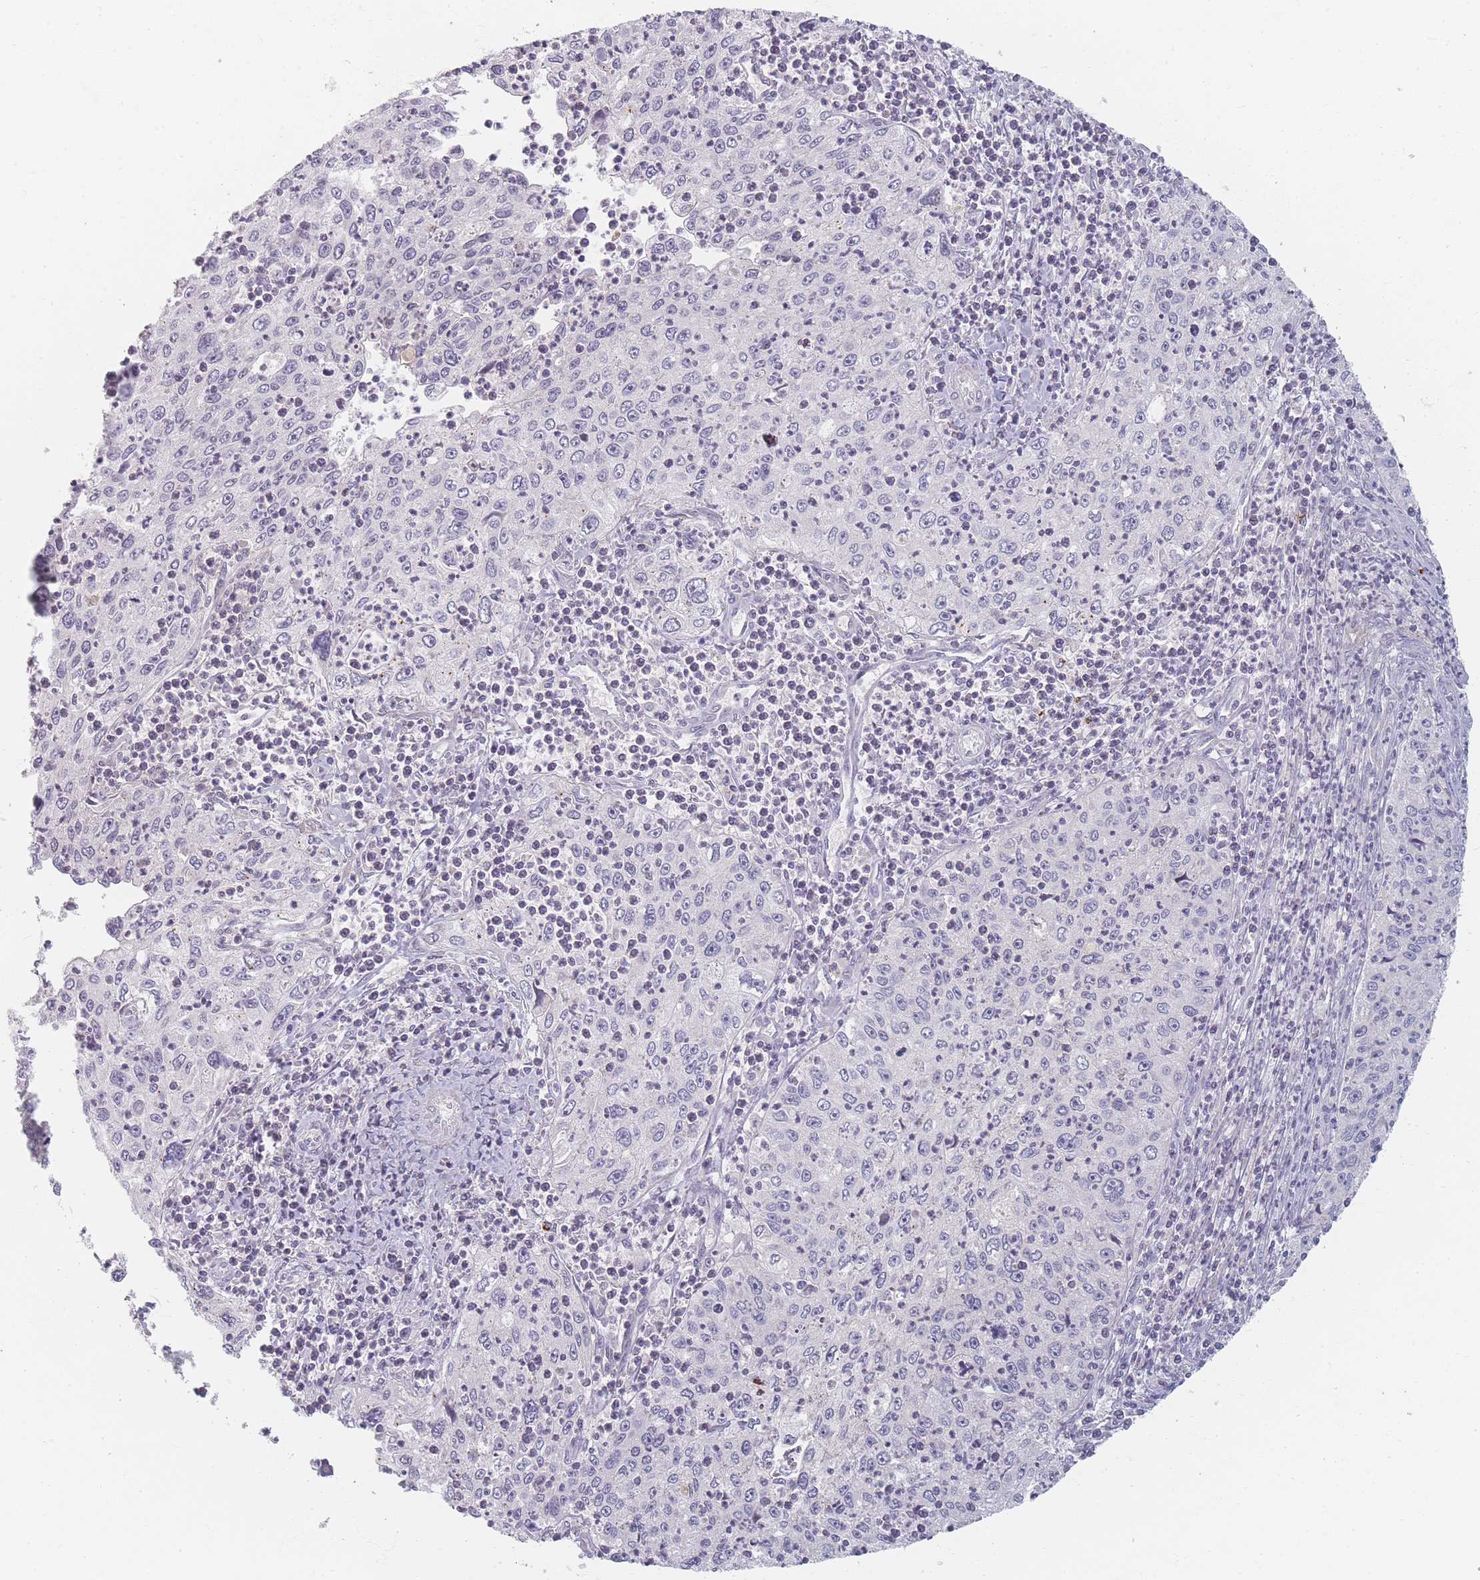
{"staining": {"intensity": "negative", "quantity": "none", "location": "none"}, "tissue": "cervical cancer", "cell_type": "Tumor cells", "image_type": "cancer", "snomed": [{"axis": "morphology", "description": "Squamous cell carcinoma, NOS"}, {"axis": "topography", "description": "Cervix"}], "caption": "Tumor cells are negative for brown protein staining in cervical cancer (squamous cell carcinoma).", "gene": "TMOD1", "patient": {"sex": "female", "age": 30}}